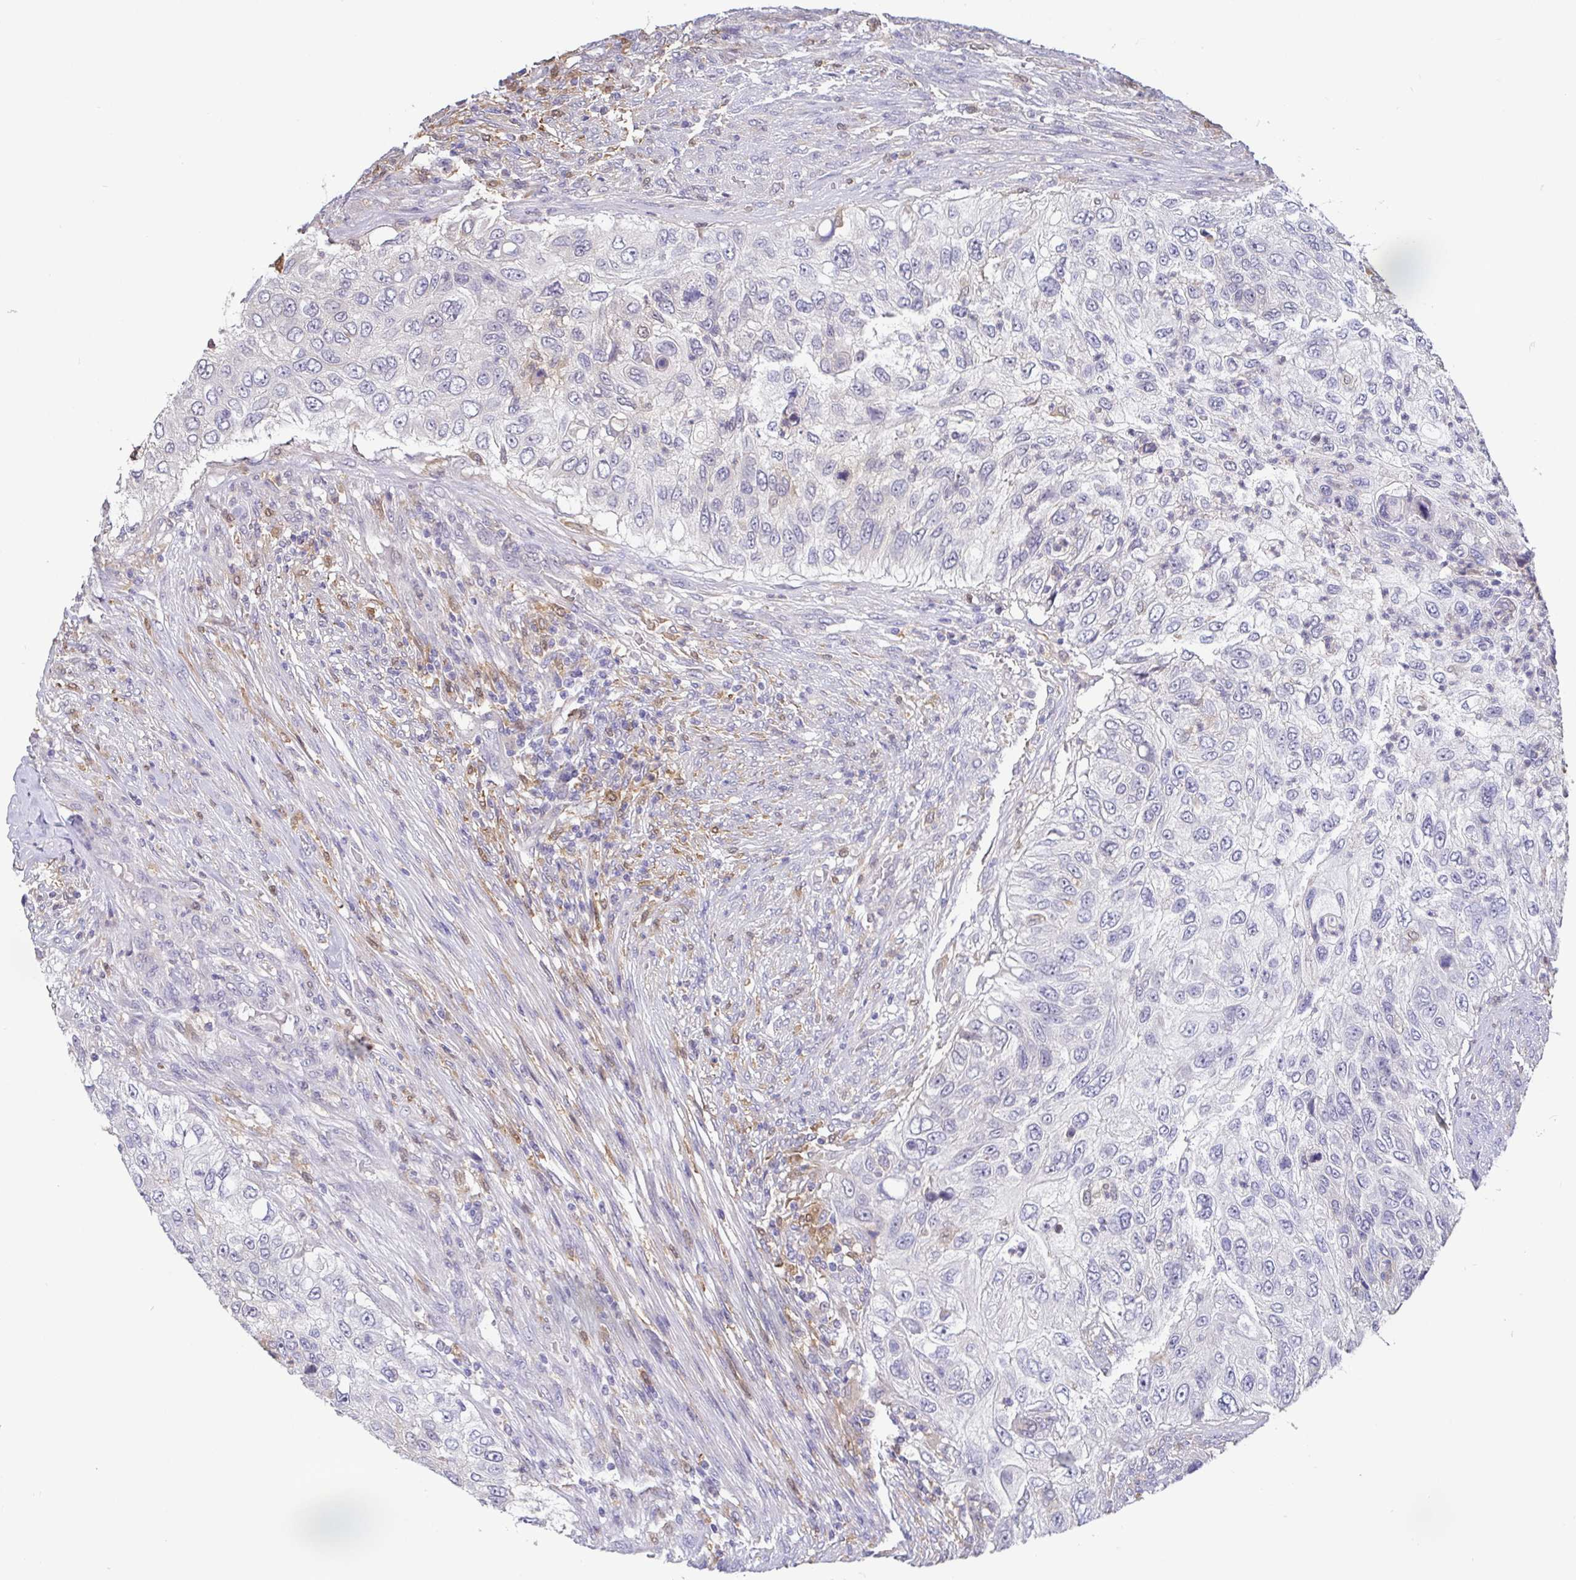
{"staining": {"intensity": "negative", "quantity": "none", "location": "none"}, "tissue": "urothelial cancer", "cell_type": "Tumor cells", "image_type": "cancer", "snomed": [{"axis": "morphology", "description": "Urothelial carcinoma, High grade"}, {"axis": "topography", "description": "Urinary bladder"}], "caption": "DAB immunohistochemical staining of urothelial carcinoma (high-grade) displays no significant positivity in tumor cells.", "gene": "IDH1", "patient": {"sex": "female", "age": 60}}